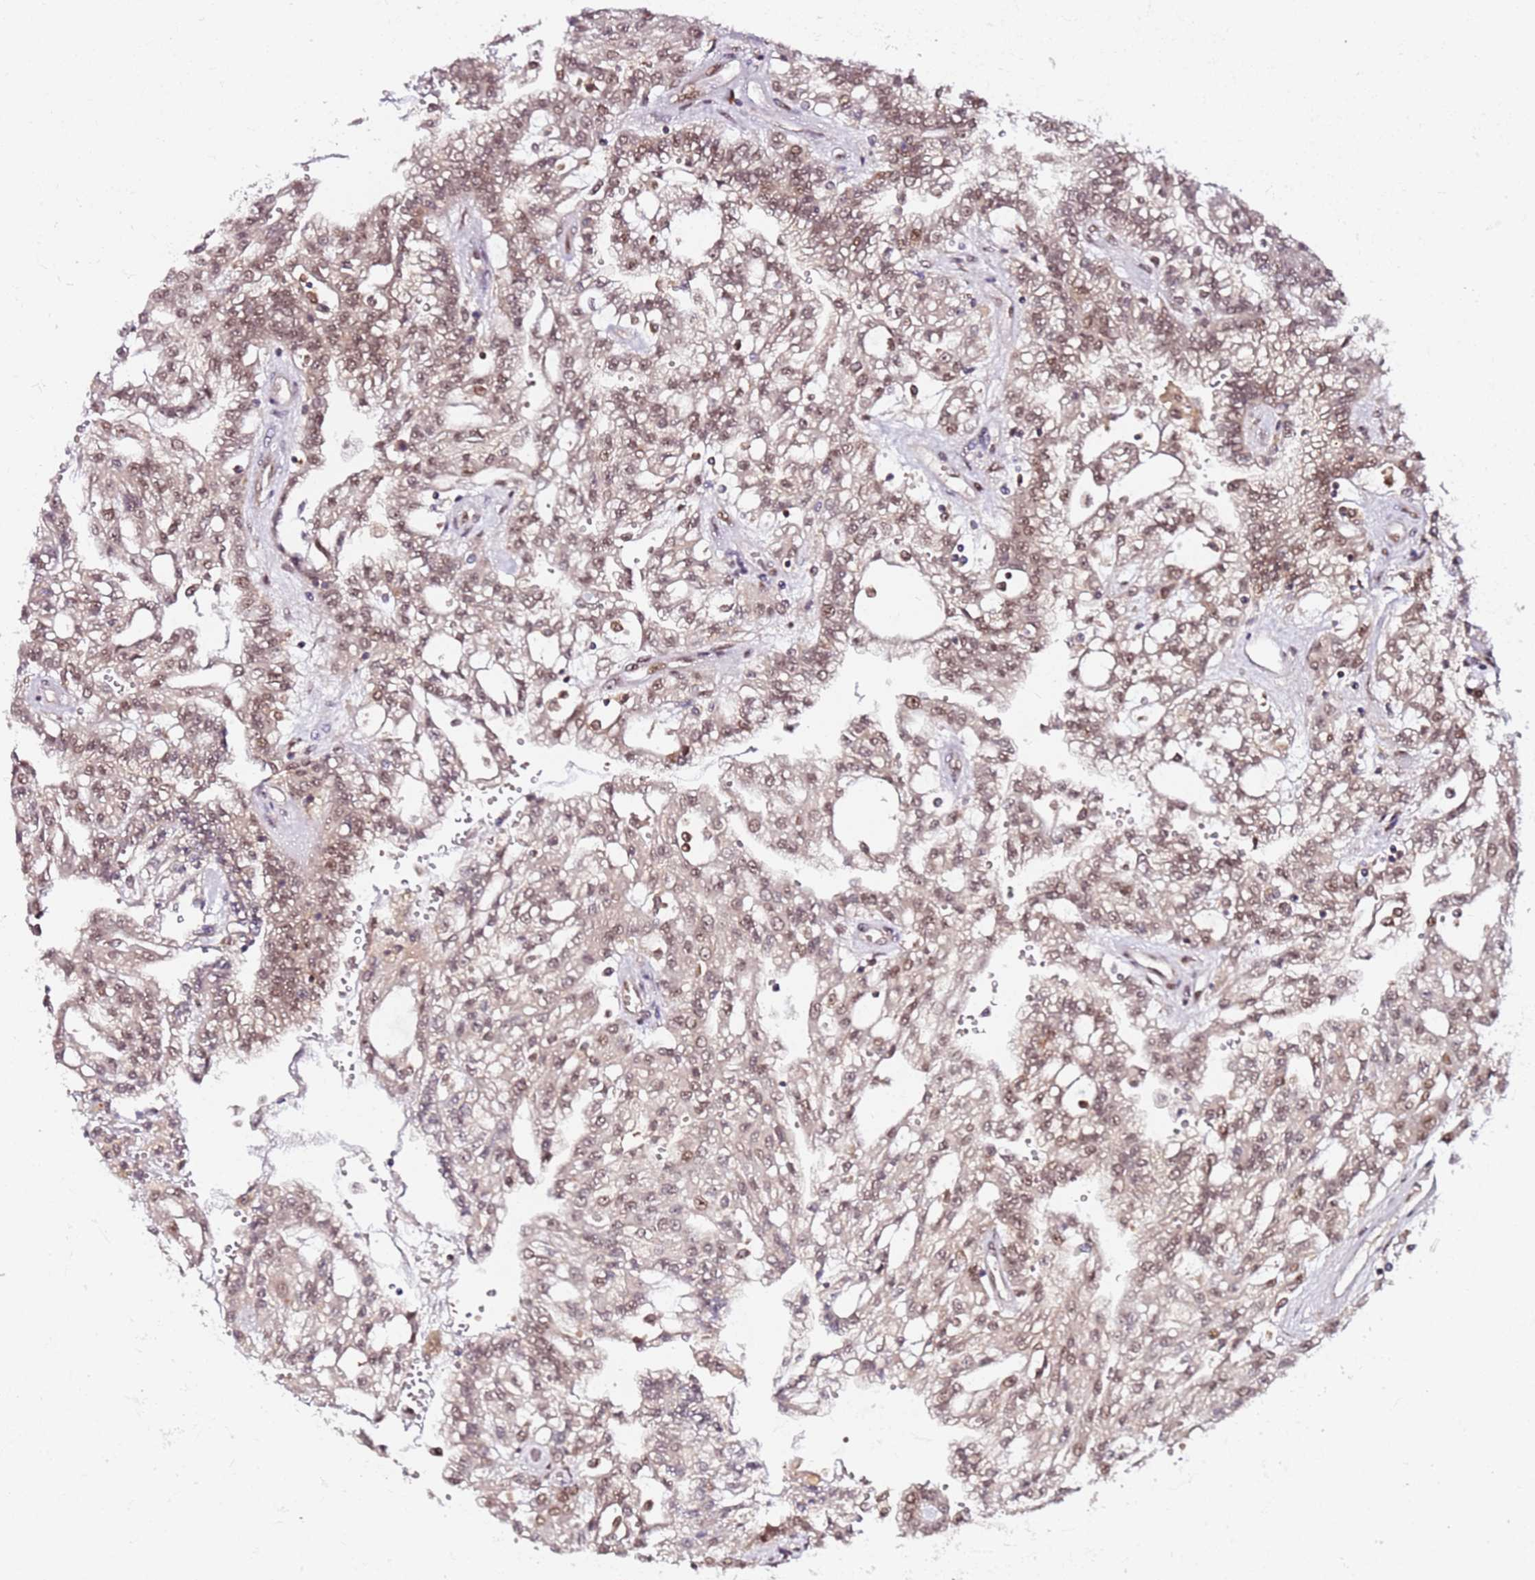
{"staining": {"intensity": "weak", "quantity": ">75%", "location": "nuclear"}, "tissue": "renal cancer", "cell_type": "Tumor cells", "image_type": "cancer", "snomed": [{"axis": "morphology", "description": "Adenocarcinoma, NOS"}, {"axis": "topography", "description": "Kidney"}], "caption": "DAB (3,3'-diaminobenzidine) immunohistochemical staining of human renal cancer demonstrates weak nuclear protein staining in approximately >75% of tumor cells.", "gene": "RGS18", "patient": {"sex": "male", "age": 63}}